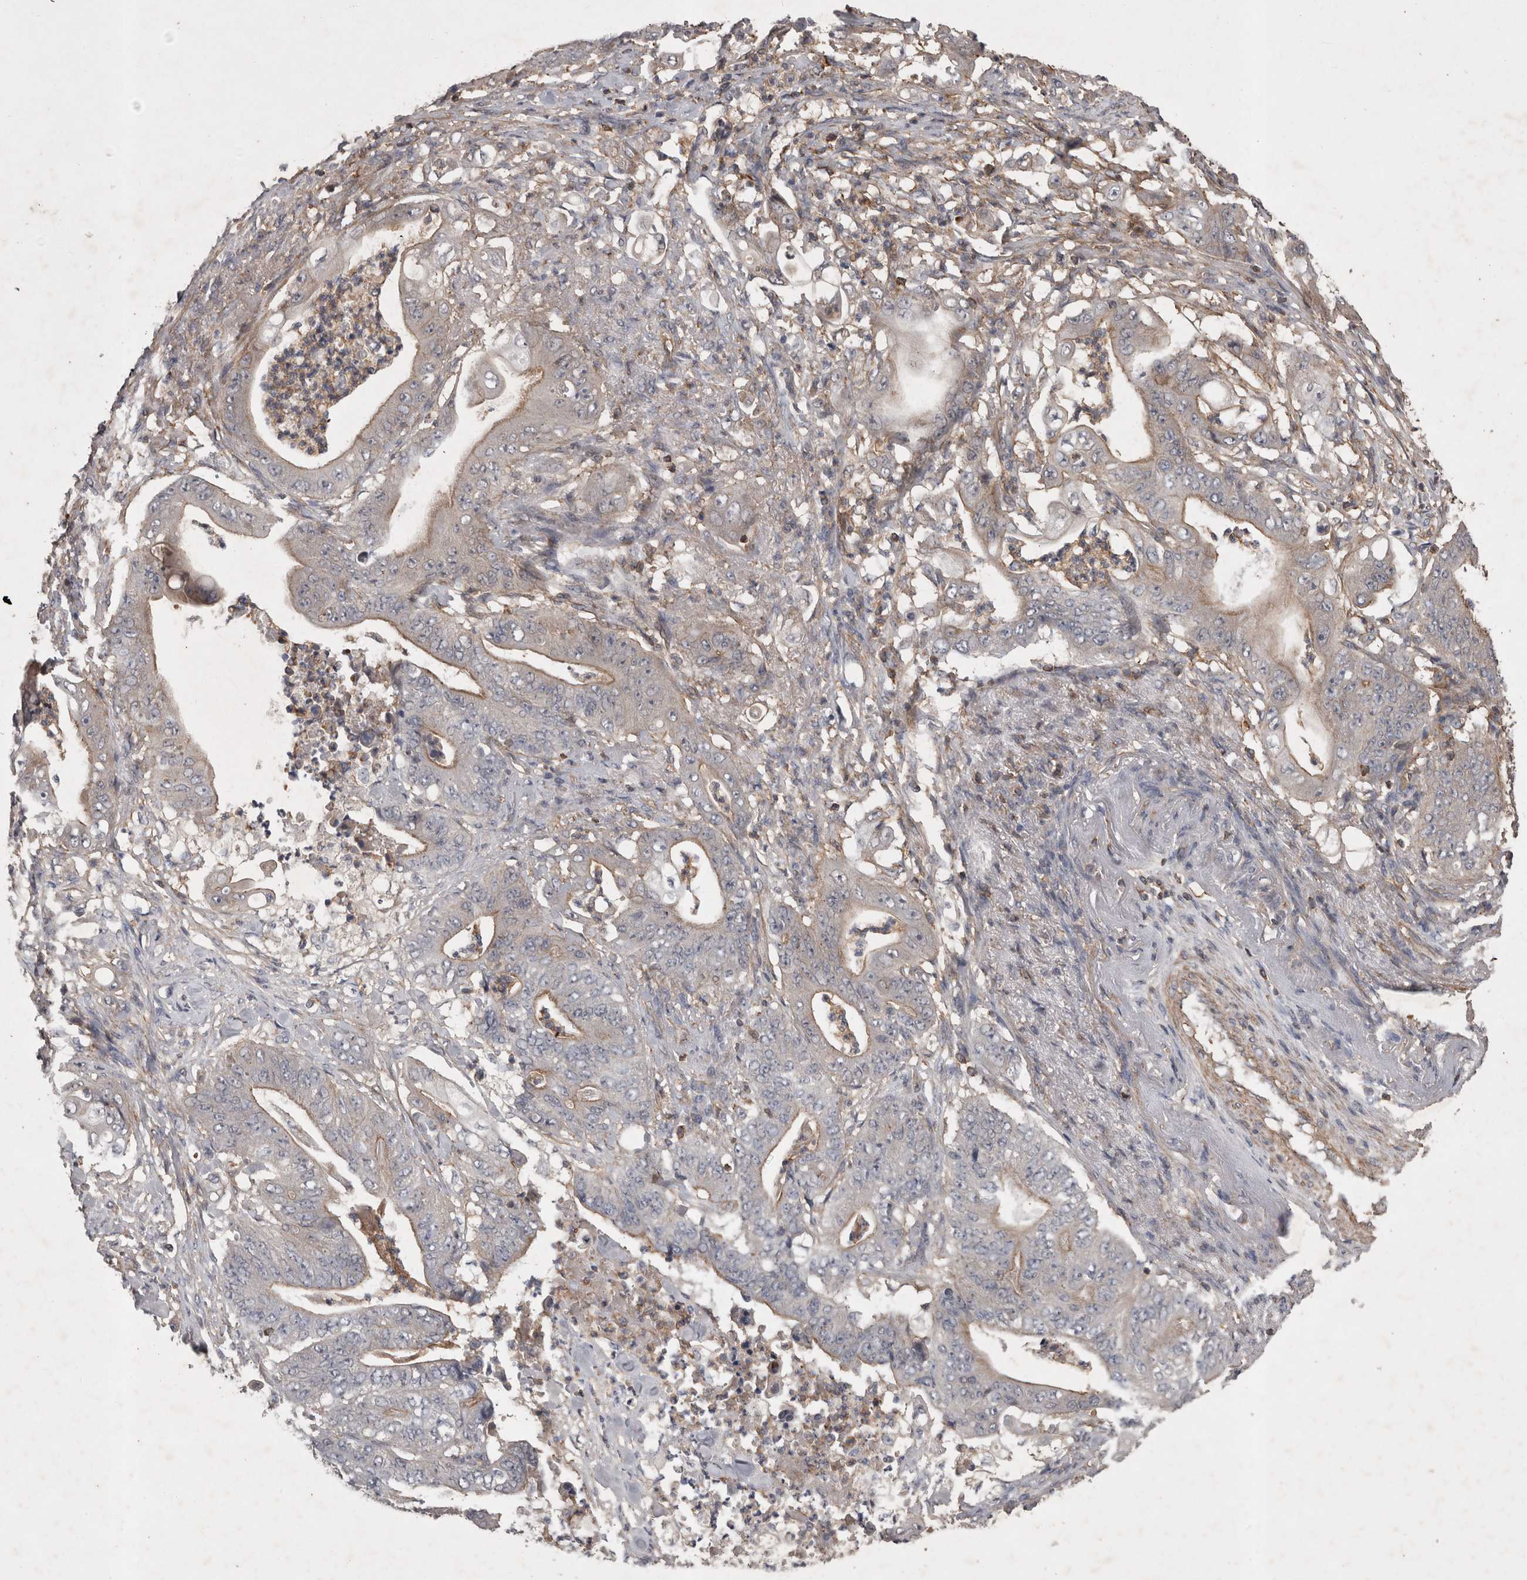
{"staining": {"intensity": "weak", "quantity": "25%-75%", "location": "cytoplasmic/membranous"}, "tissue": "stomach cancer", "cell_type": "Tumor cells", "image_type": "cancer", "snomed": [{"axis": "morphology", "description": "Adenocarcinoma, NOS"}, {"axis": "topography", "description": "Stomach"}], "caption": "The histopathology image displays a brown stain indicating the presence of a protein in the cytoplasmic/membranous of tumor cells in stomach cancer (adenocarcinoma).", "gene": "SPATA48", "patient": {"sex": "female", "age": 73}}